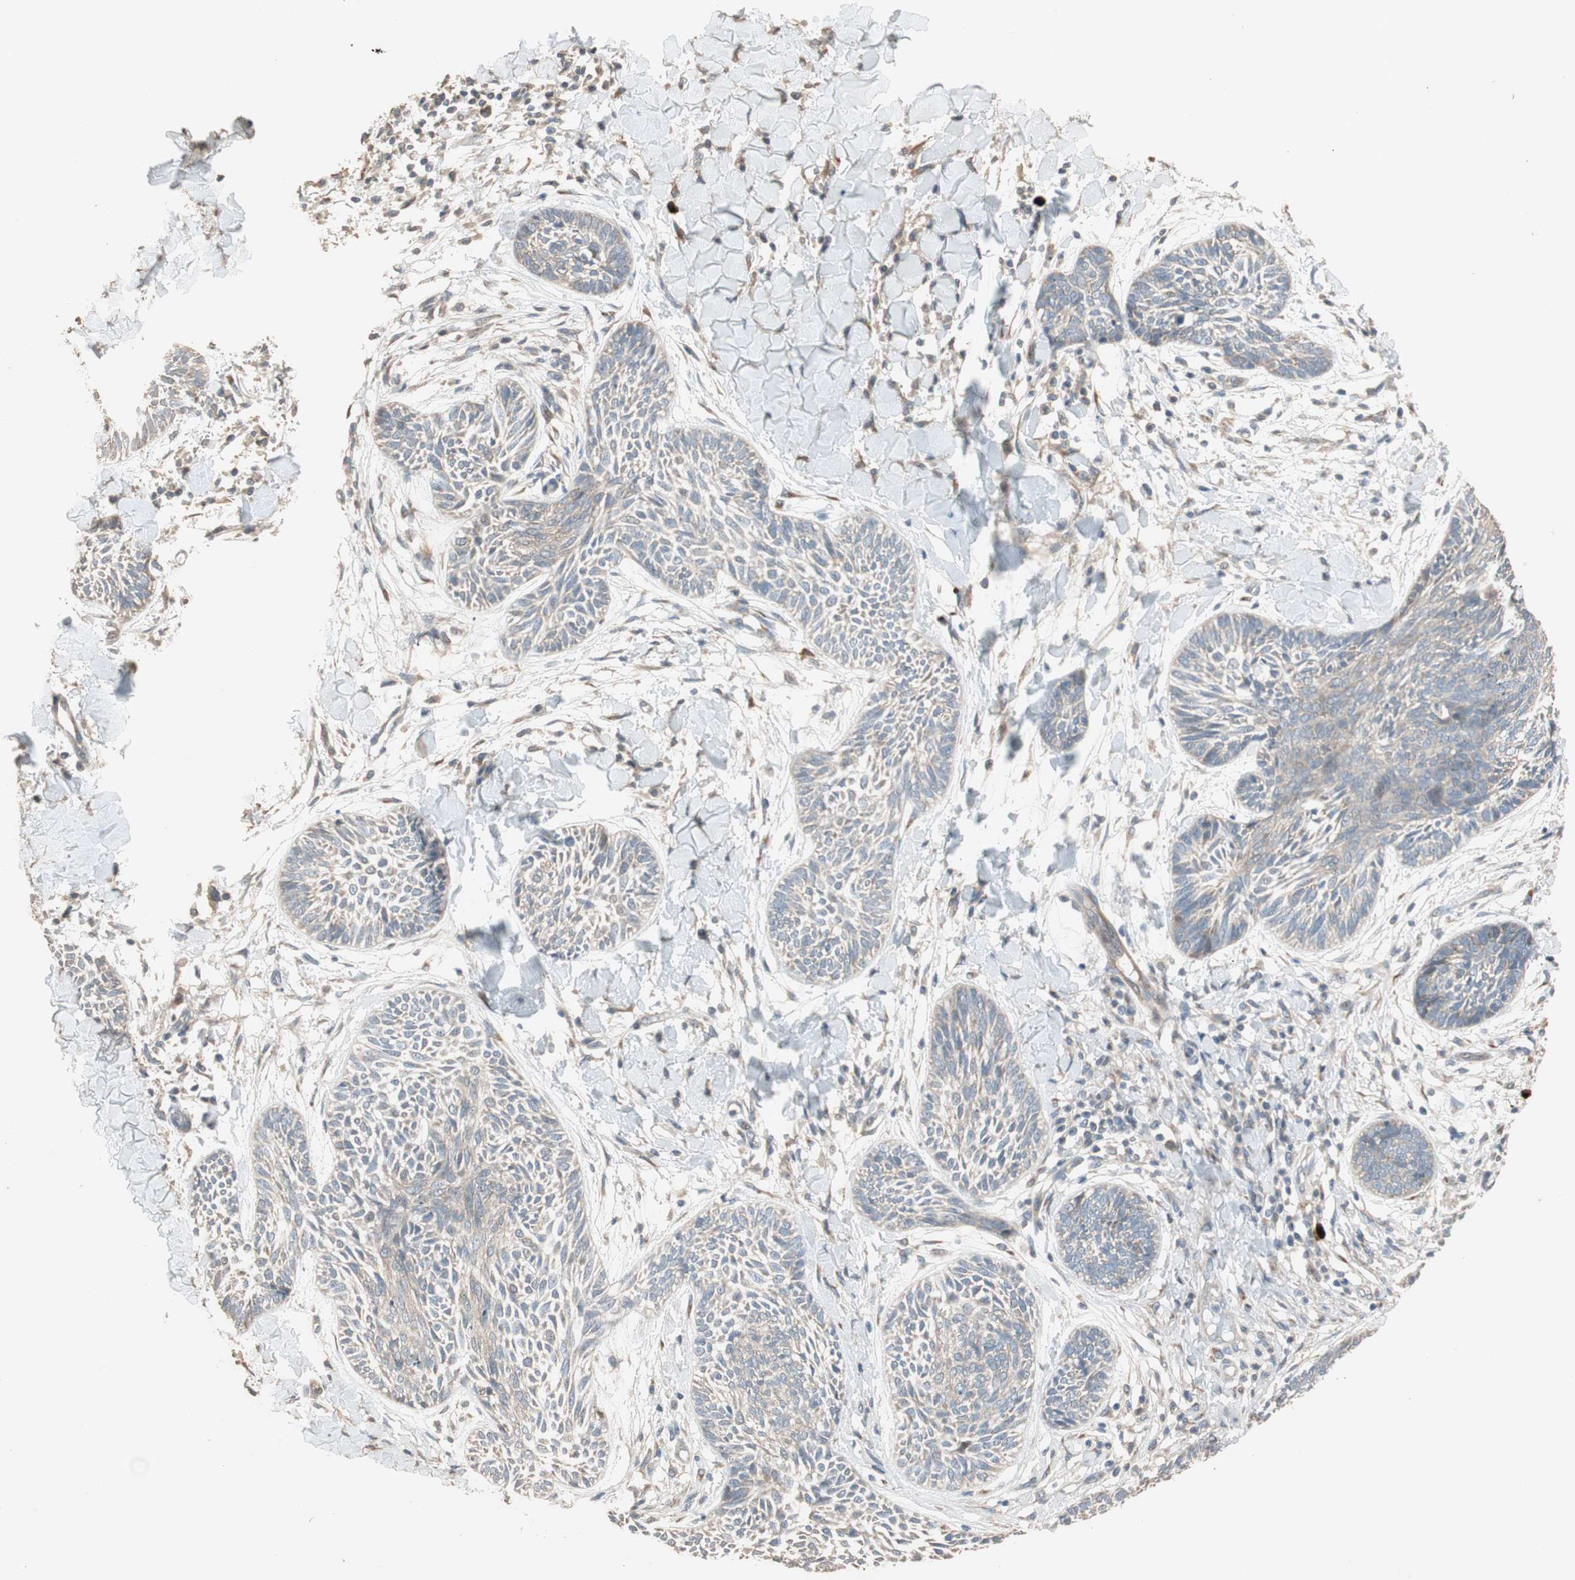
{"staining": {"intensity": "weak", "quantity": ">75%", "location": "cytoplasmic/membranous"}, "tissue": "skin cancer", "cell_type": "Tumor cells", "image_type": "cancer", "snomed": [{"axis": "morphology", "description": "Papilloma, NOS"}, {"axis": "morphology", "description": "Basal cell carcinoma"}, {"axis": "topography", "description": "Skin"}], "caption": "Tumor cells reveal low levels of weak cytoplasmic/membranous staining in approximately >75% of cells in skin cancer (basal cell carcinoma).", "gene": "RARRES1", "patient": {"sex": "male", "age": 87}}